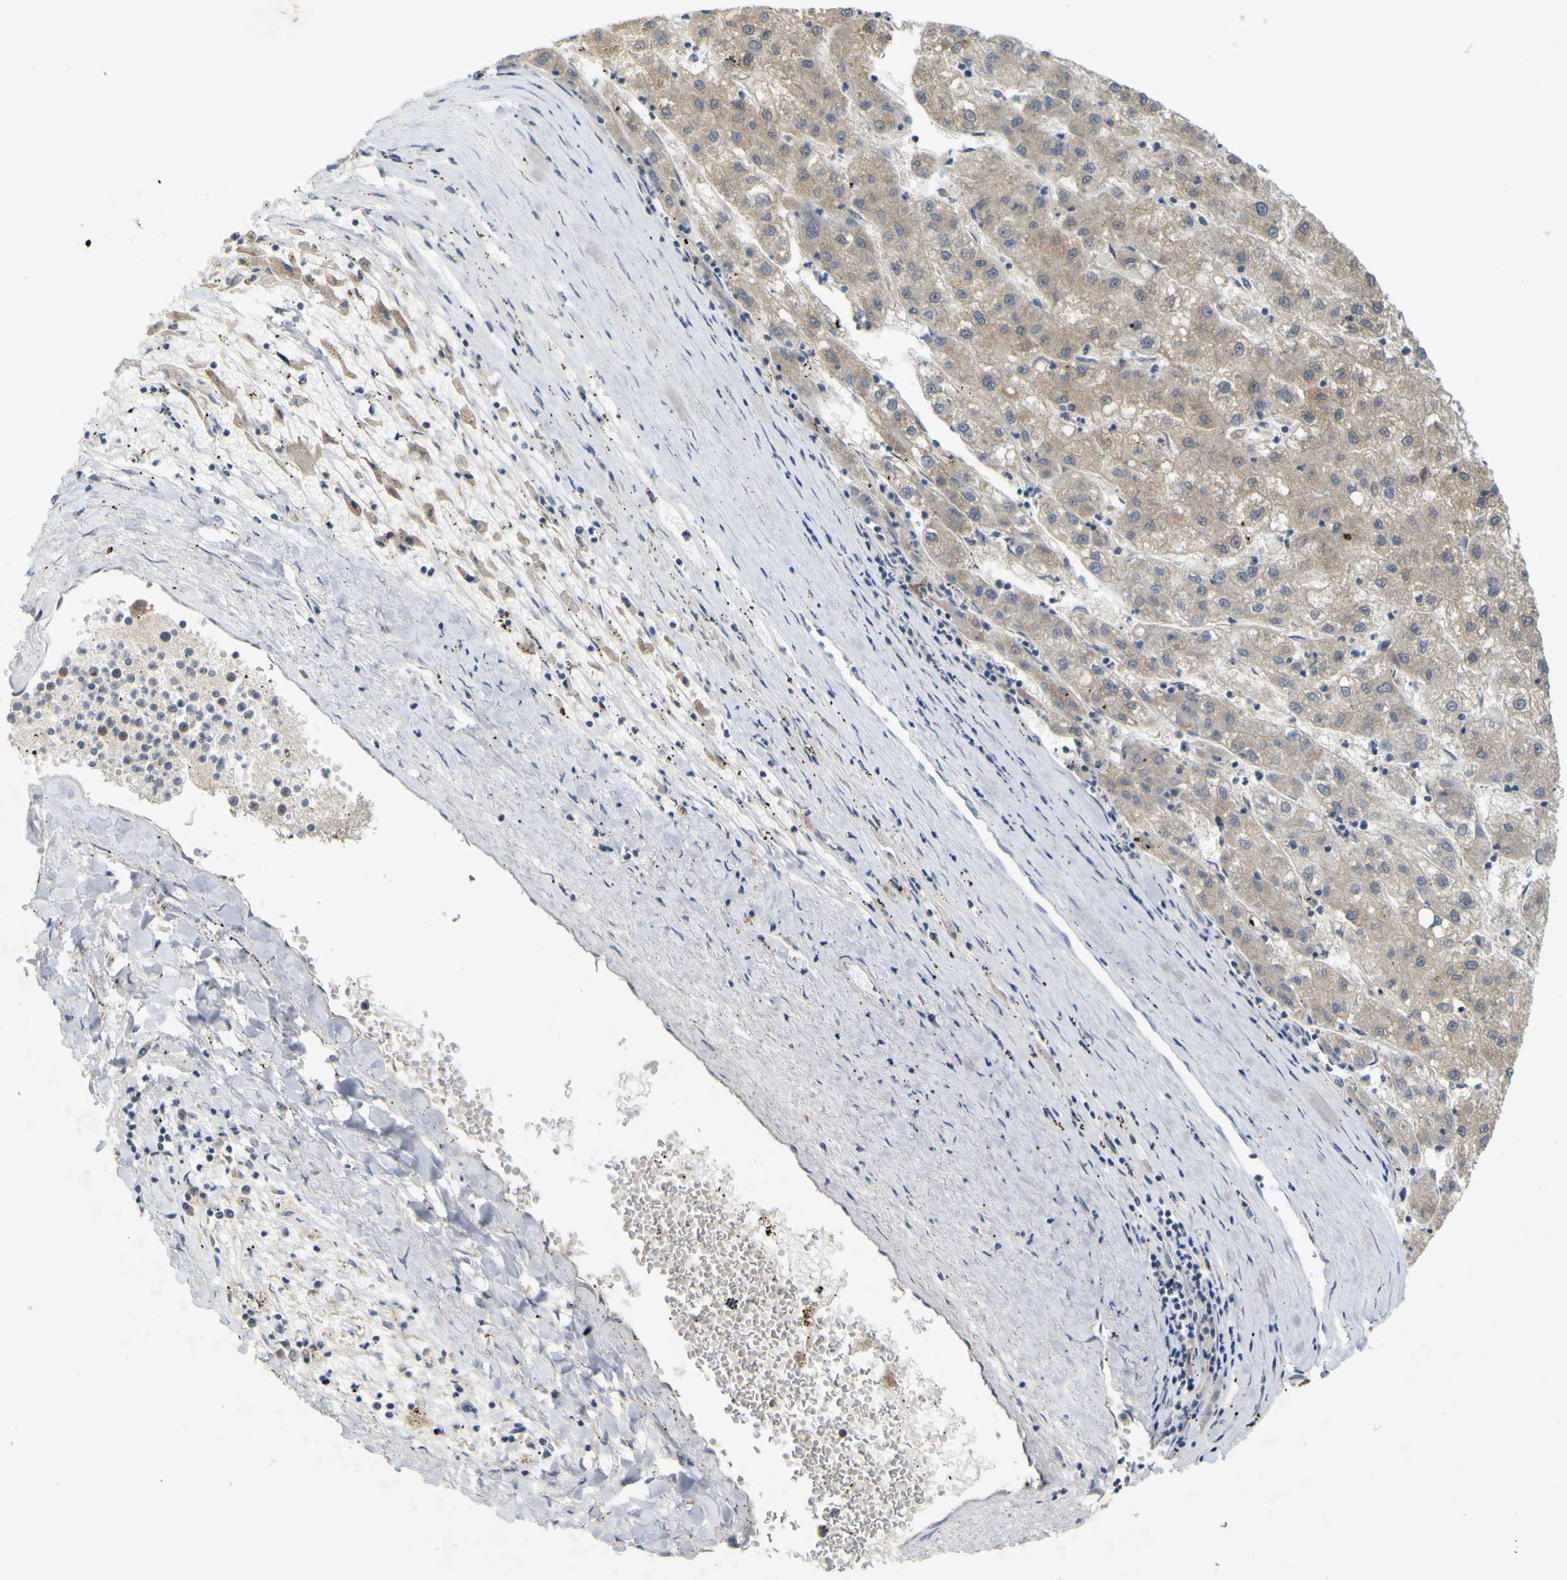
{"staining": {"intensity": "weak", "quantity": "25%-75%", "location": "cytoplasmic/membranous"}, "tissue": "liver cancer", "cell_type": "Tumor cells", "image_type": "cancer", "snomed": [{"axis": "morphology", "description": "Carcinoma, Hepatocellular, NOS"}, {"axis": "topography", "description": "Liver"}], "caption": "Human liver cancer (hepatocellular carcinoma) stained for a protein (brown) exhibits weak cytoplasmic/membranous positive positivity in approximately 25%-75% of tumor cells.", "gene": "IGF2R", "patient": {"sex": "male", "age": 72}}